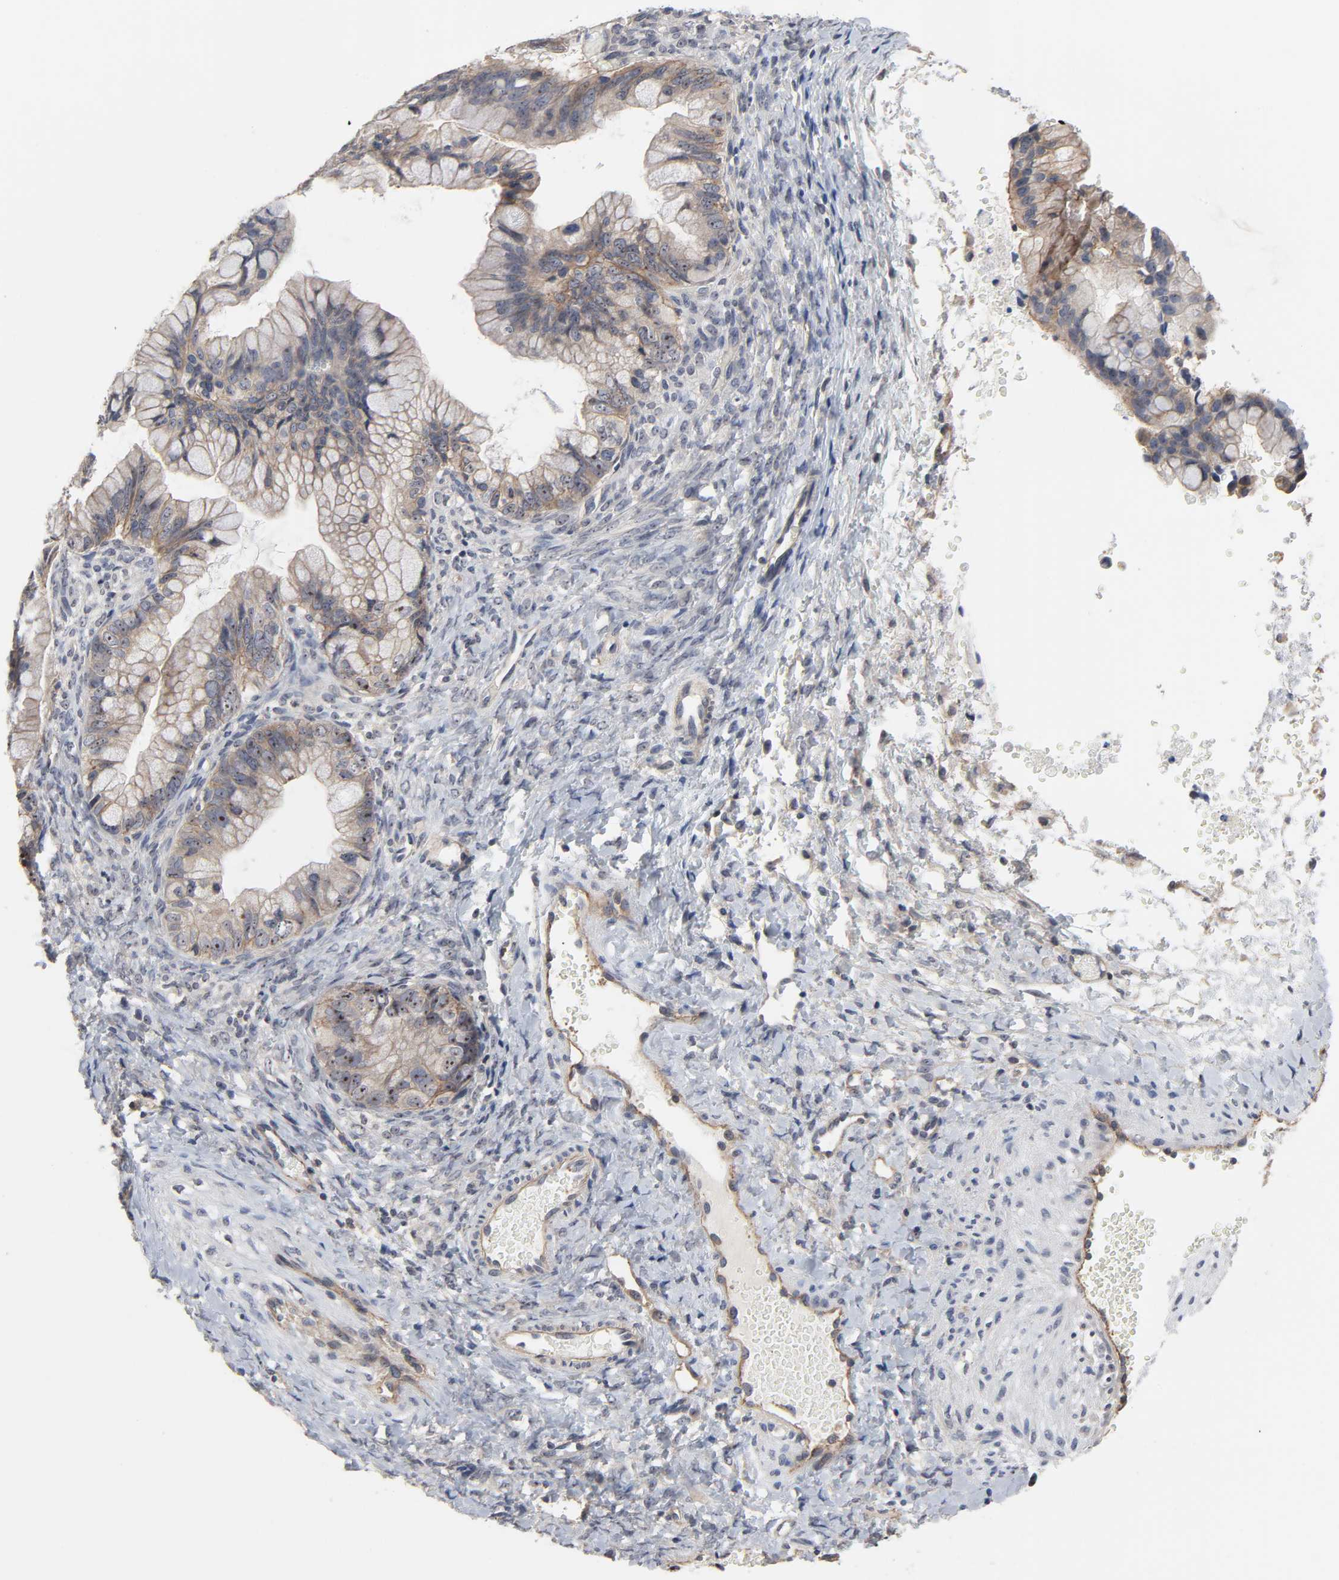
{"staining": {"intensity": "weak", "quantity": ">75%", "location": "cytoplasmic/membranous,nuclear"}, "tissue": "ovarian cancer", "cell_type": "Tumor cells", "image_type": "cancer", "snomed": [{"axis": "morphology", "description": "Cystadenocarcinoma, mucinous, NOS"}, {"axis": "topography", "description": "Ovary"}], "caption": "Protein staining by immunohistochemistry (IHC) shows weak cytoplasmic/membranous and nuclear expression in about >75% of tumor cells in mucinous cystadenocarcinoma (ovarian). (DAB (3,3'-diaminobenzidine) IHC with brightfield microscopy, high magnification).", "gene": "DDX10", "patient": {"sex": "female", "age": 36}}